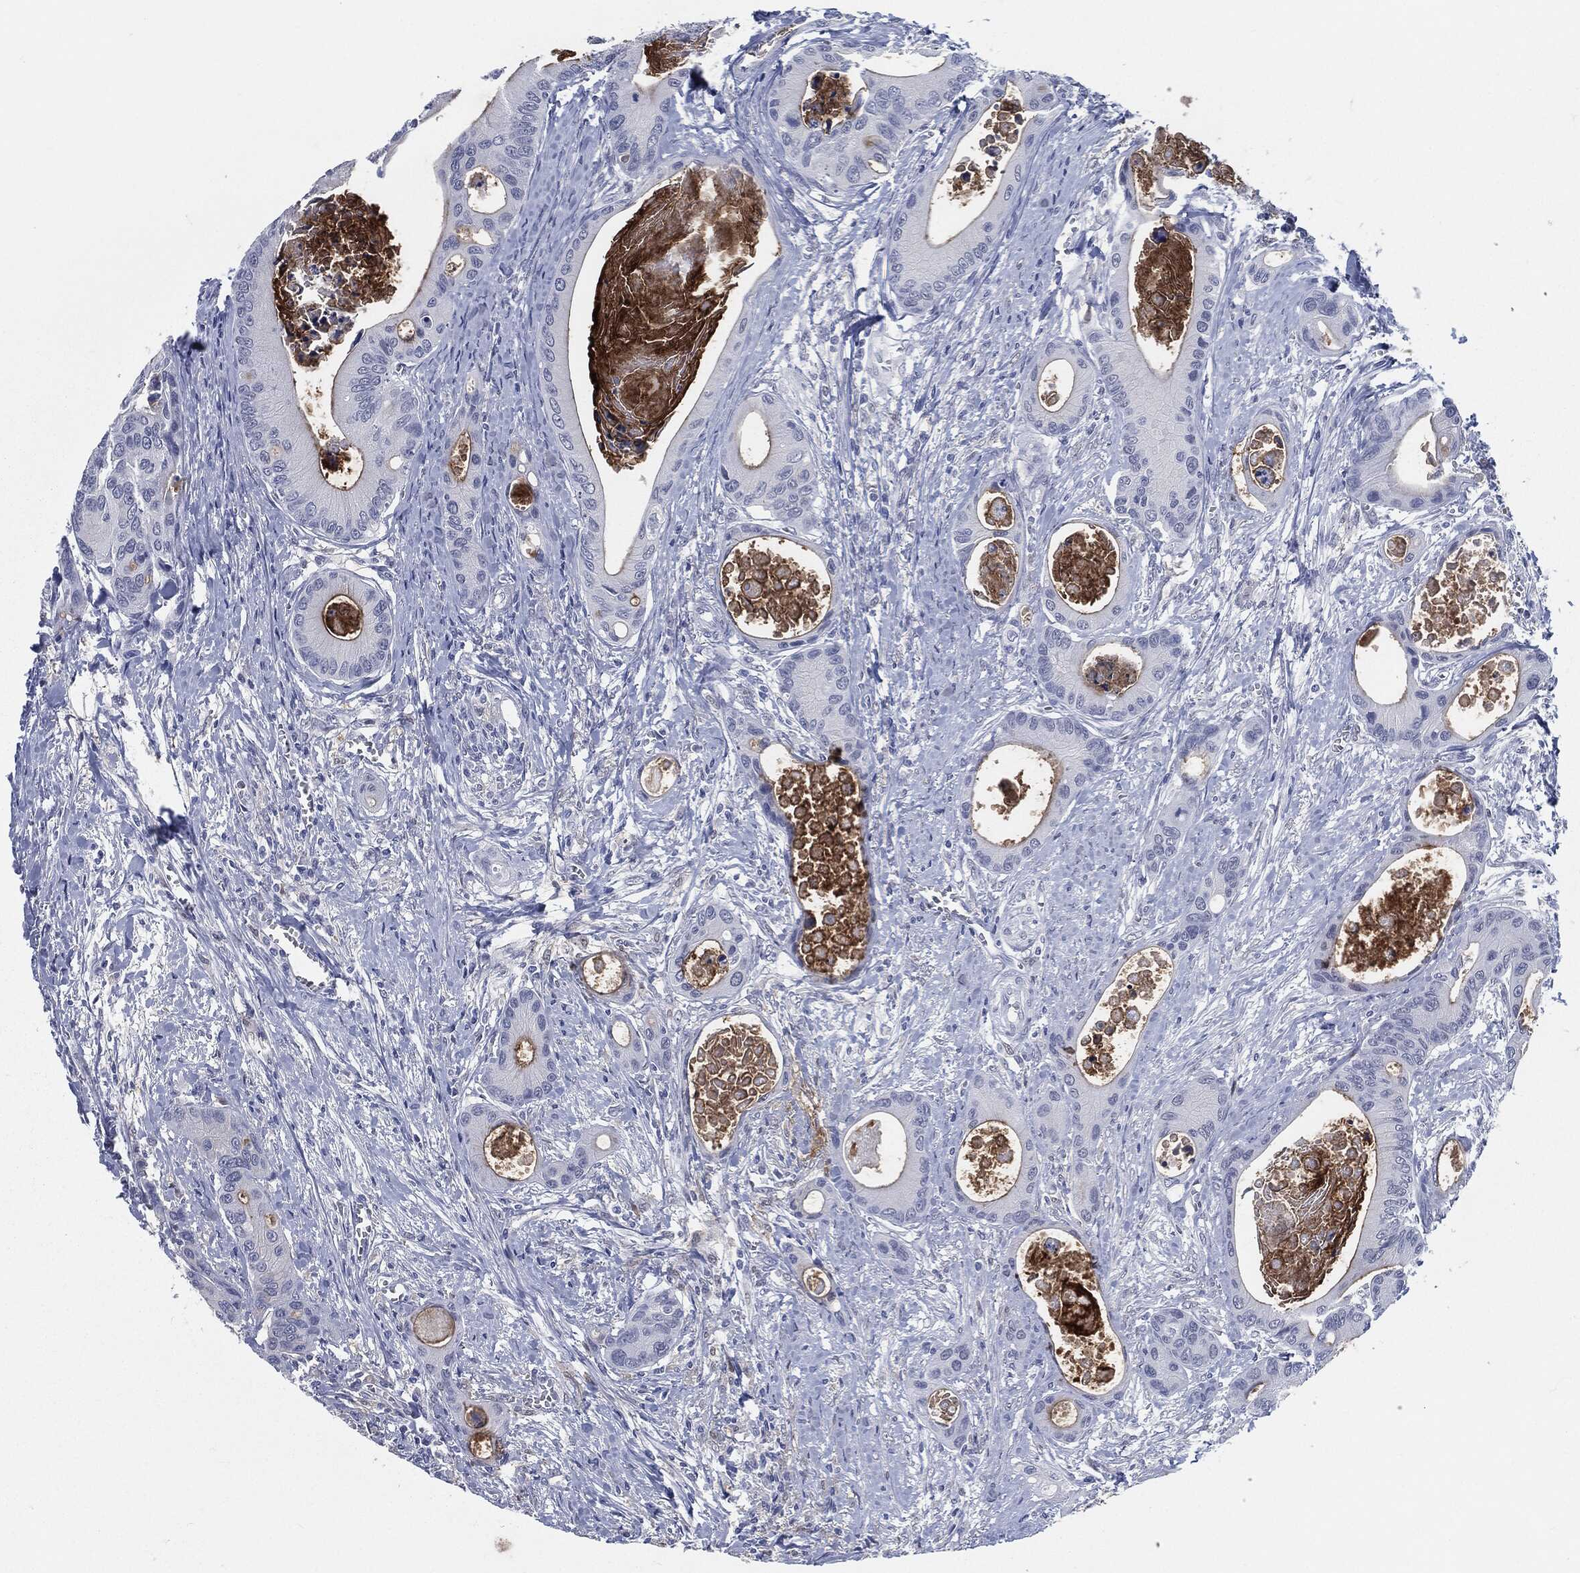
{"staining": {"intensity": "moderate", "quantity": "25%-75%", "location": "cytoplasmic/membranous"}, "tissue": "colorectal cancer", "cell_type": "Tumor cells", "image_type": "cancer", "snomed": [{"axis": "morphology", "description": "Adenocarcinoma, NOS"}, {"axis": "topography", "description": "Colon"}], "caption": "Human colorectal cancer stained for a protein (brown) demonstrates moderate cytoplasmic/membranous positive expression in approximately 25%-75% of tumor cells.", "gene": "PROM1", "patient": {"sex": "female", "age": 78}}